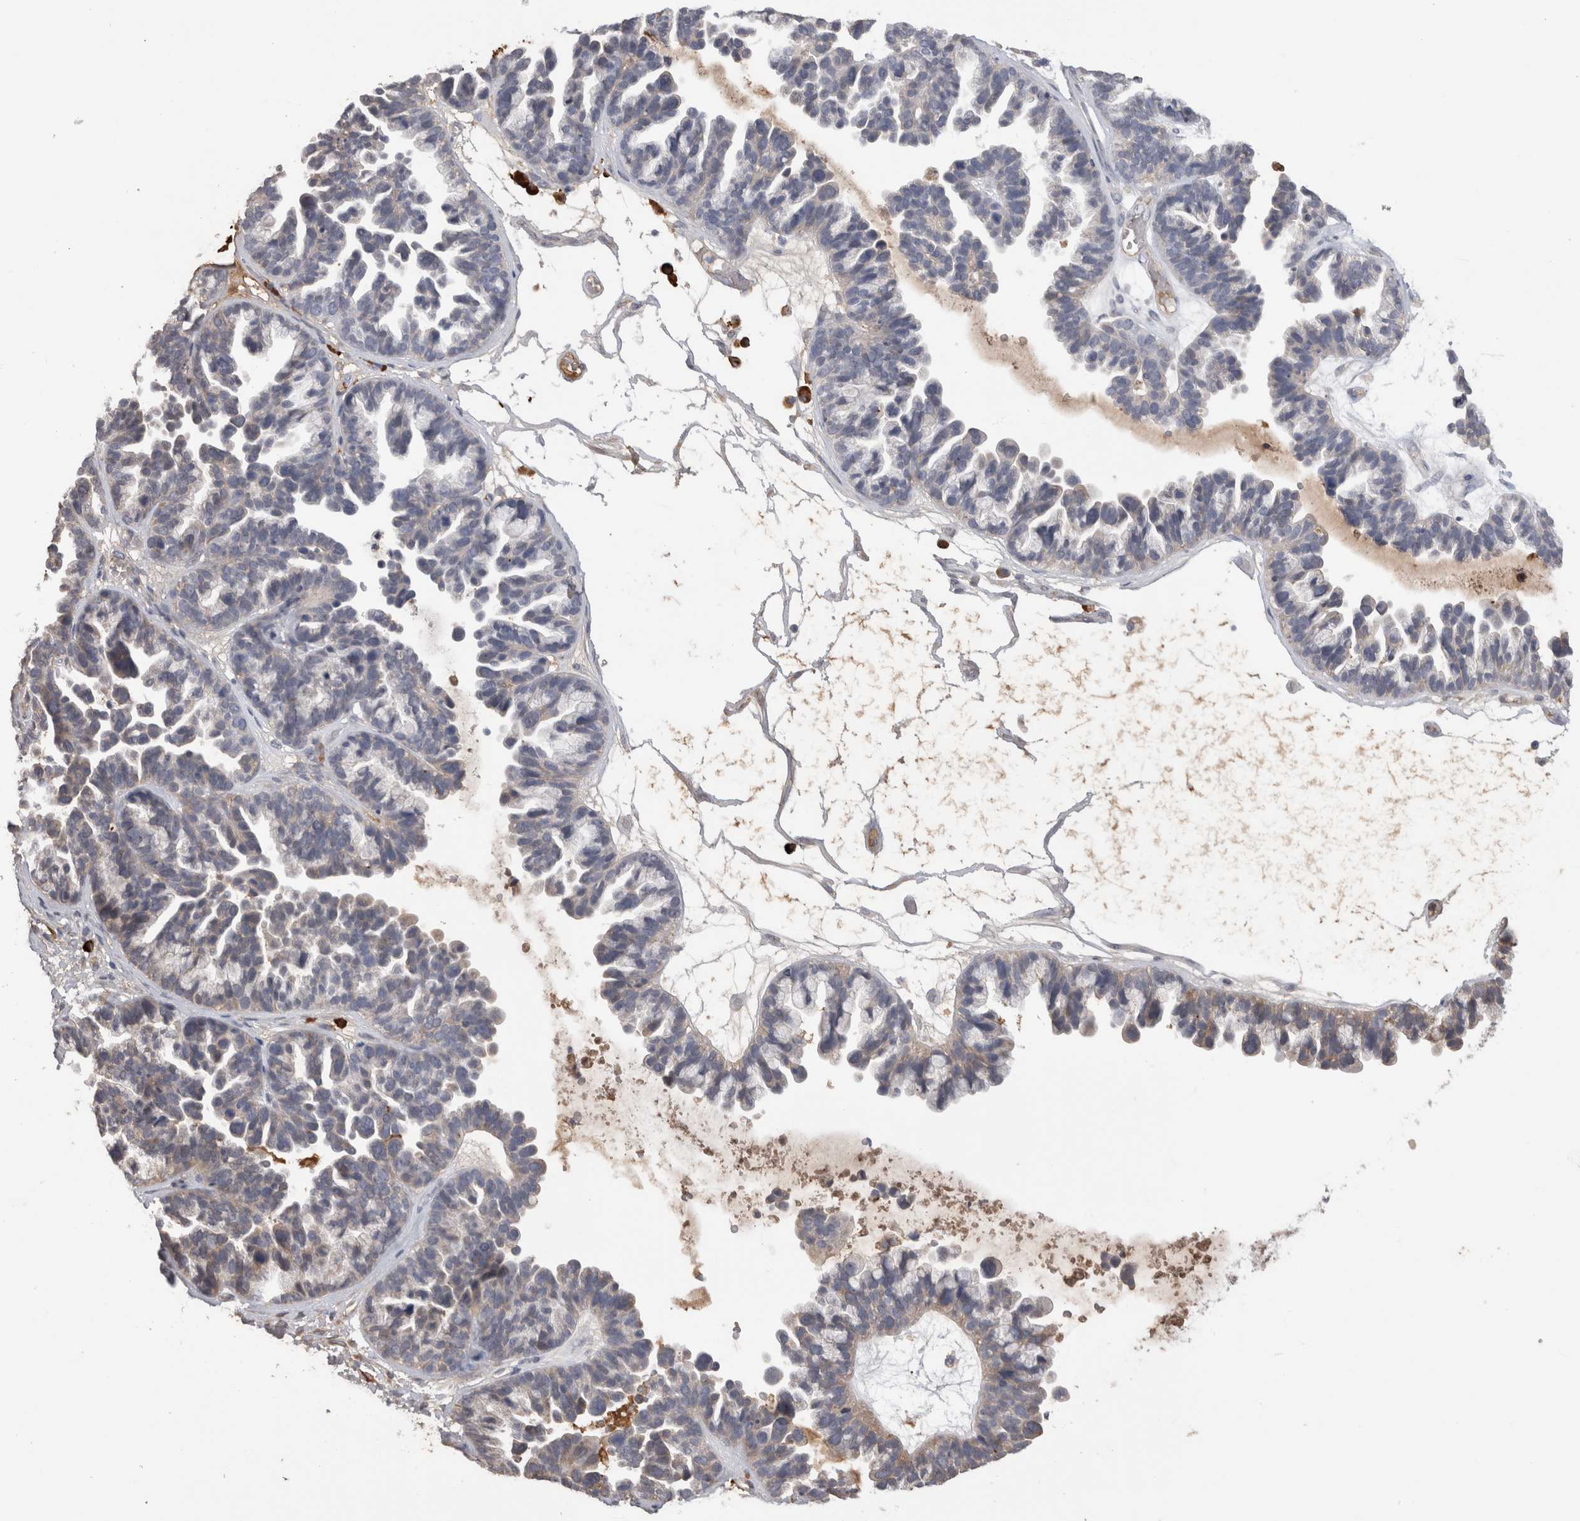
{"staining": {"intensity": "negative", "quantity": "none", "location": "none"}, "tissue": "ovarian cancer", "cell_type": "Tumor cells", "image_type": "cancer", "snomed": [{"axis": "morphology", "description": "Cystadenocarcinoma, serous, NOS"}, {"axis": "topography", "description": "Ovary"}], "caption": "Protein analysis of ovarian serous cystadenocarcinoma demonstrates no significant expression in tumor cells.", "gene": "PPP3CC", "patient": {"sex": "female", "age": 56}}